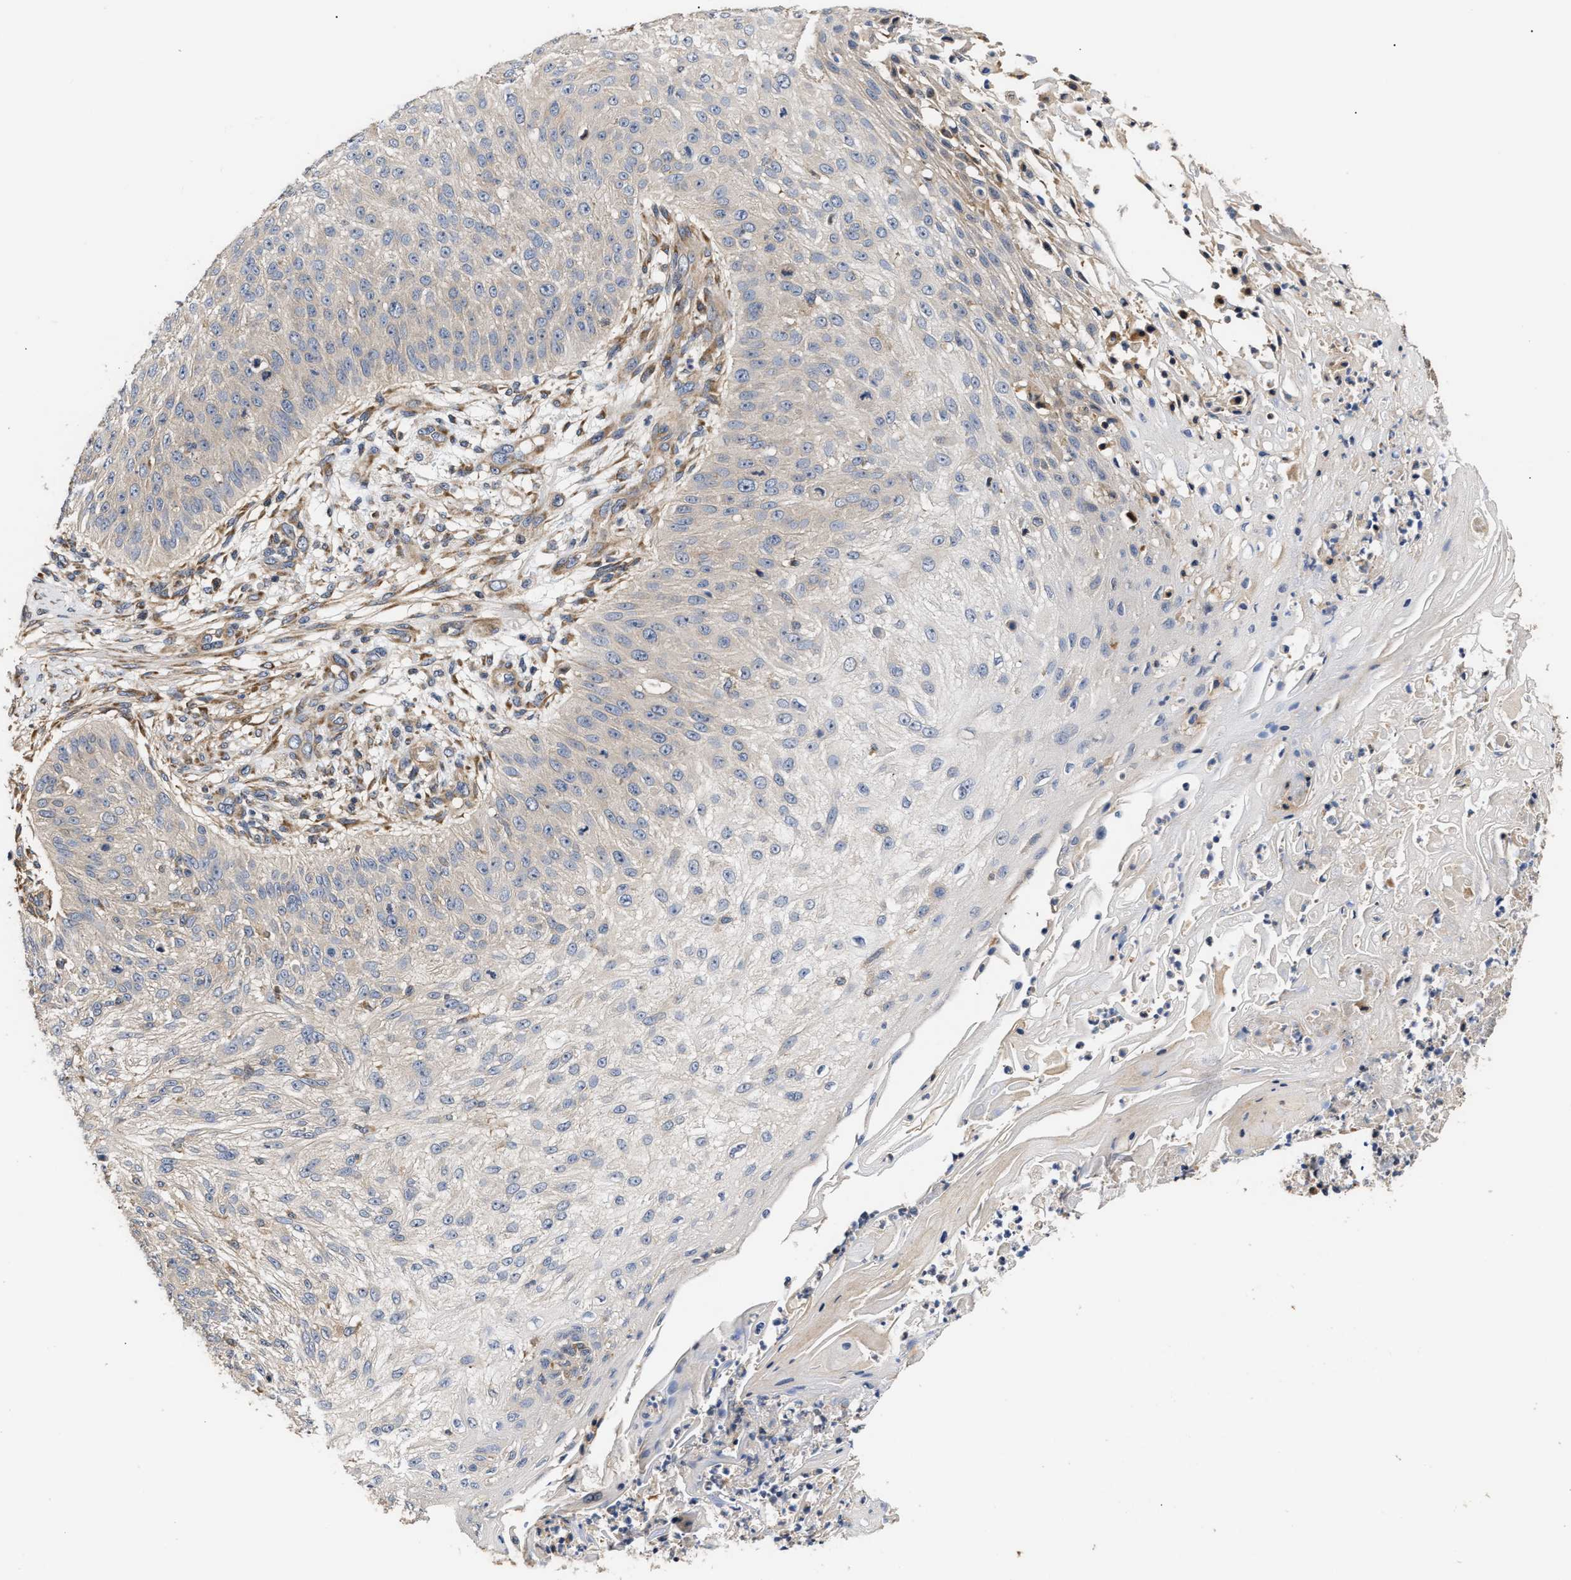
{"staining": {"intensity": "negative", "quantity": "none", "location": "none"}, "tissue": "skin cancer", "cell_type": "Tumor cells", "image_type": "cancer", "snomed": [{"axis": "morphology", "description": "Squamous cell carcinoma, NOS"}, {"axis": "topography", "description": "Skin"}], "caption": "A photomicrograph of squamous cell carcinoma (skin) stained for a protein shows no brown staining in tumor cells. (DAB (3,3'-diaminobenzidine) IHC visualized using brightfield microscopy, high magnification).", "gene": "CLIP2", "patient": {"sex": "female", "age": 80}}